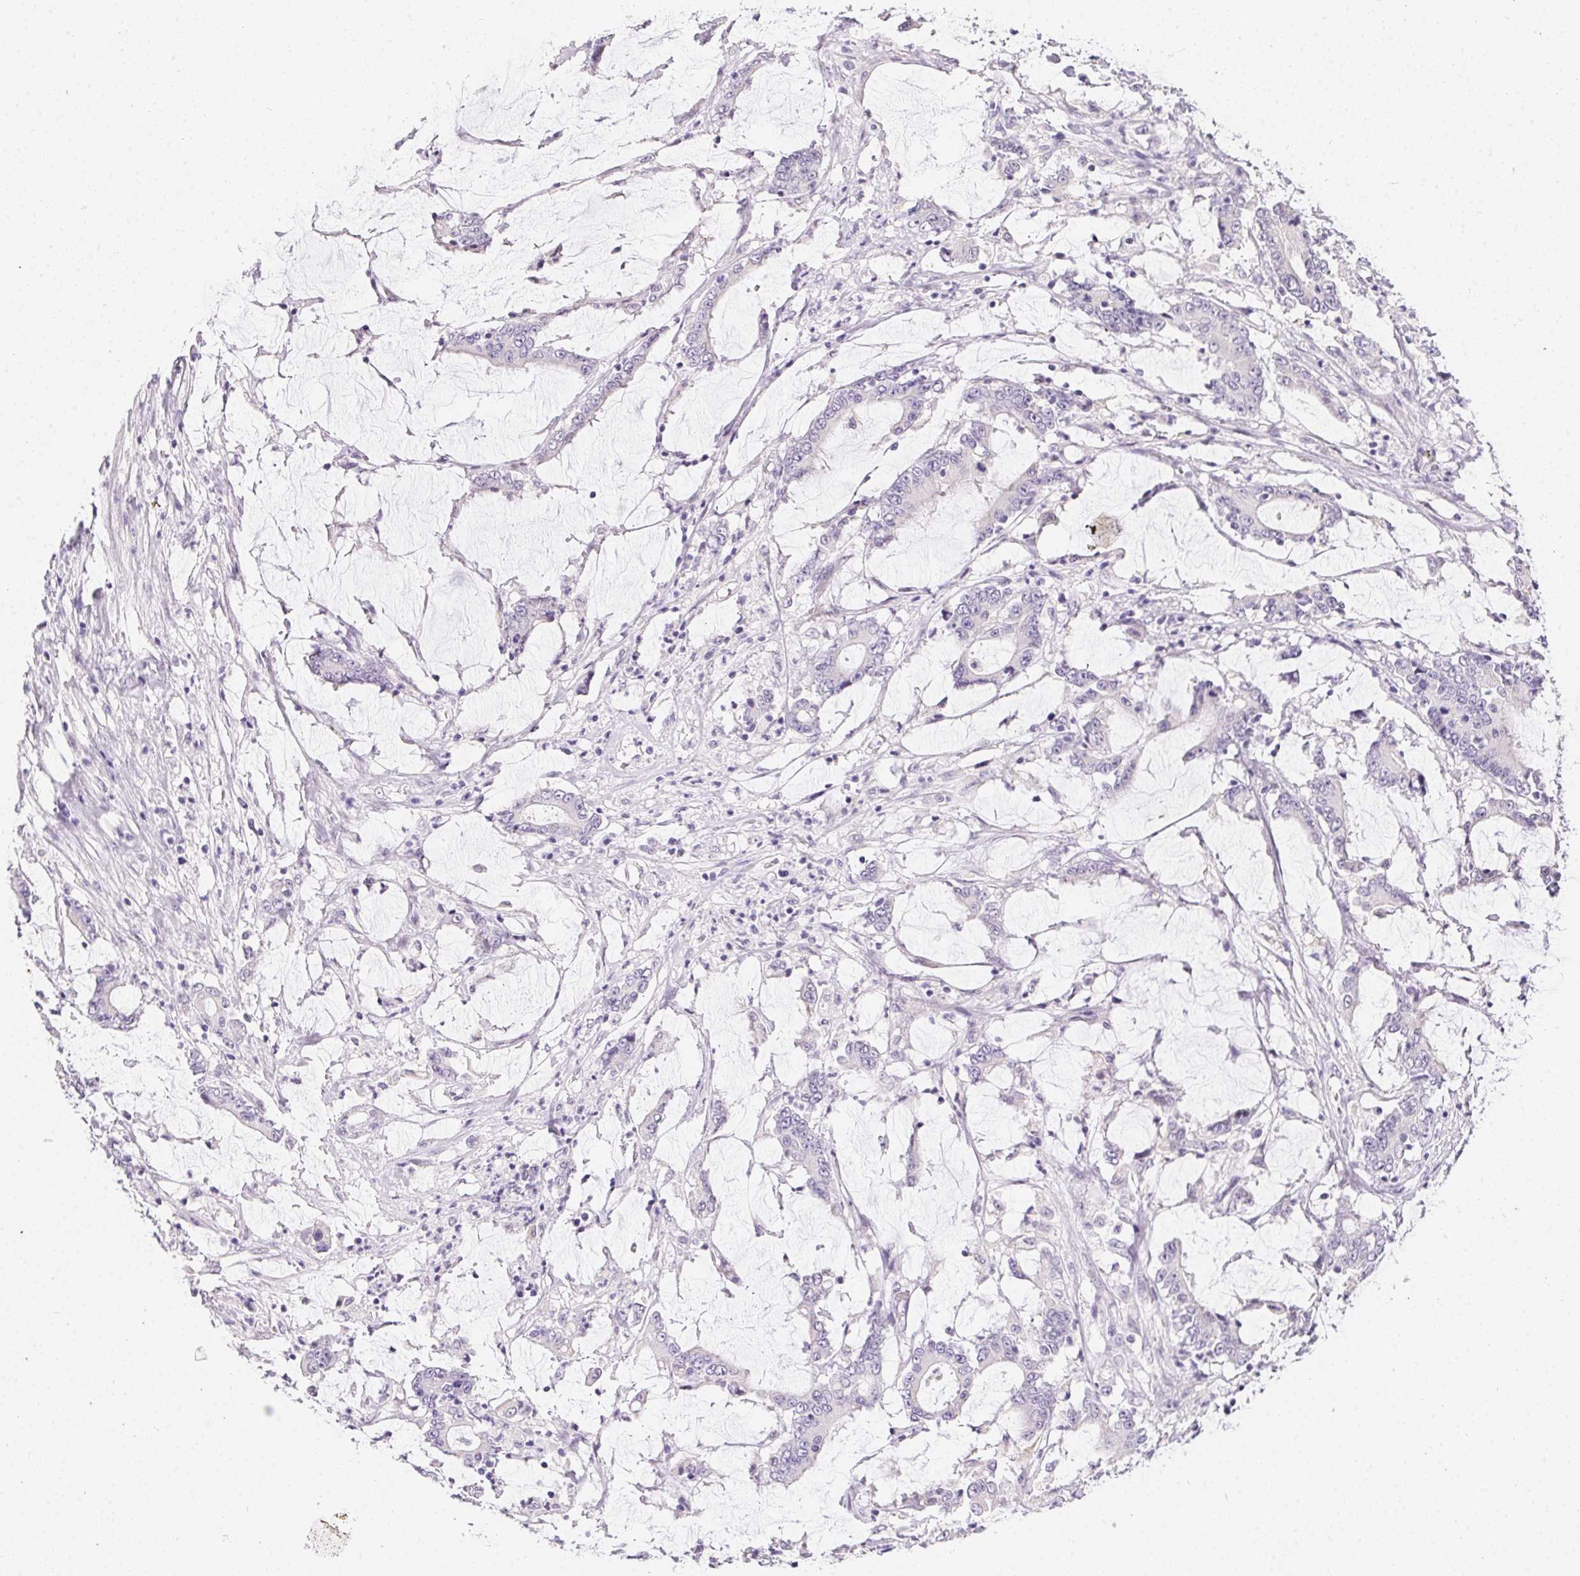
{"staining": {"intensity": "negative", "quantity": "none", "location": "none"}, "tissue": "stomach cancer", "cell_type": "Tumor cells", "image_type": "cancer", "snomed": [{"axis": "morphology", "description": "Adenocarcinoma, NOS"}, {"axis": "topography", "description": "Stomach, upper"}], "caption": "Protein analysis of stomach adenocarcinoma demonstrates no significant staining in tumor cells. The staining is performed using DAB brown chromogen with nuclei counter-stained in using hematoxylin.", "gene": "MORC1", "patient": {"sex": "male", "age": 68}}